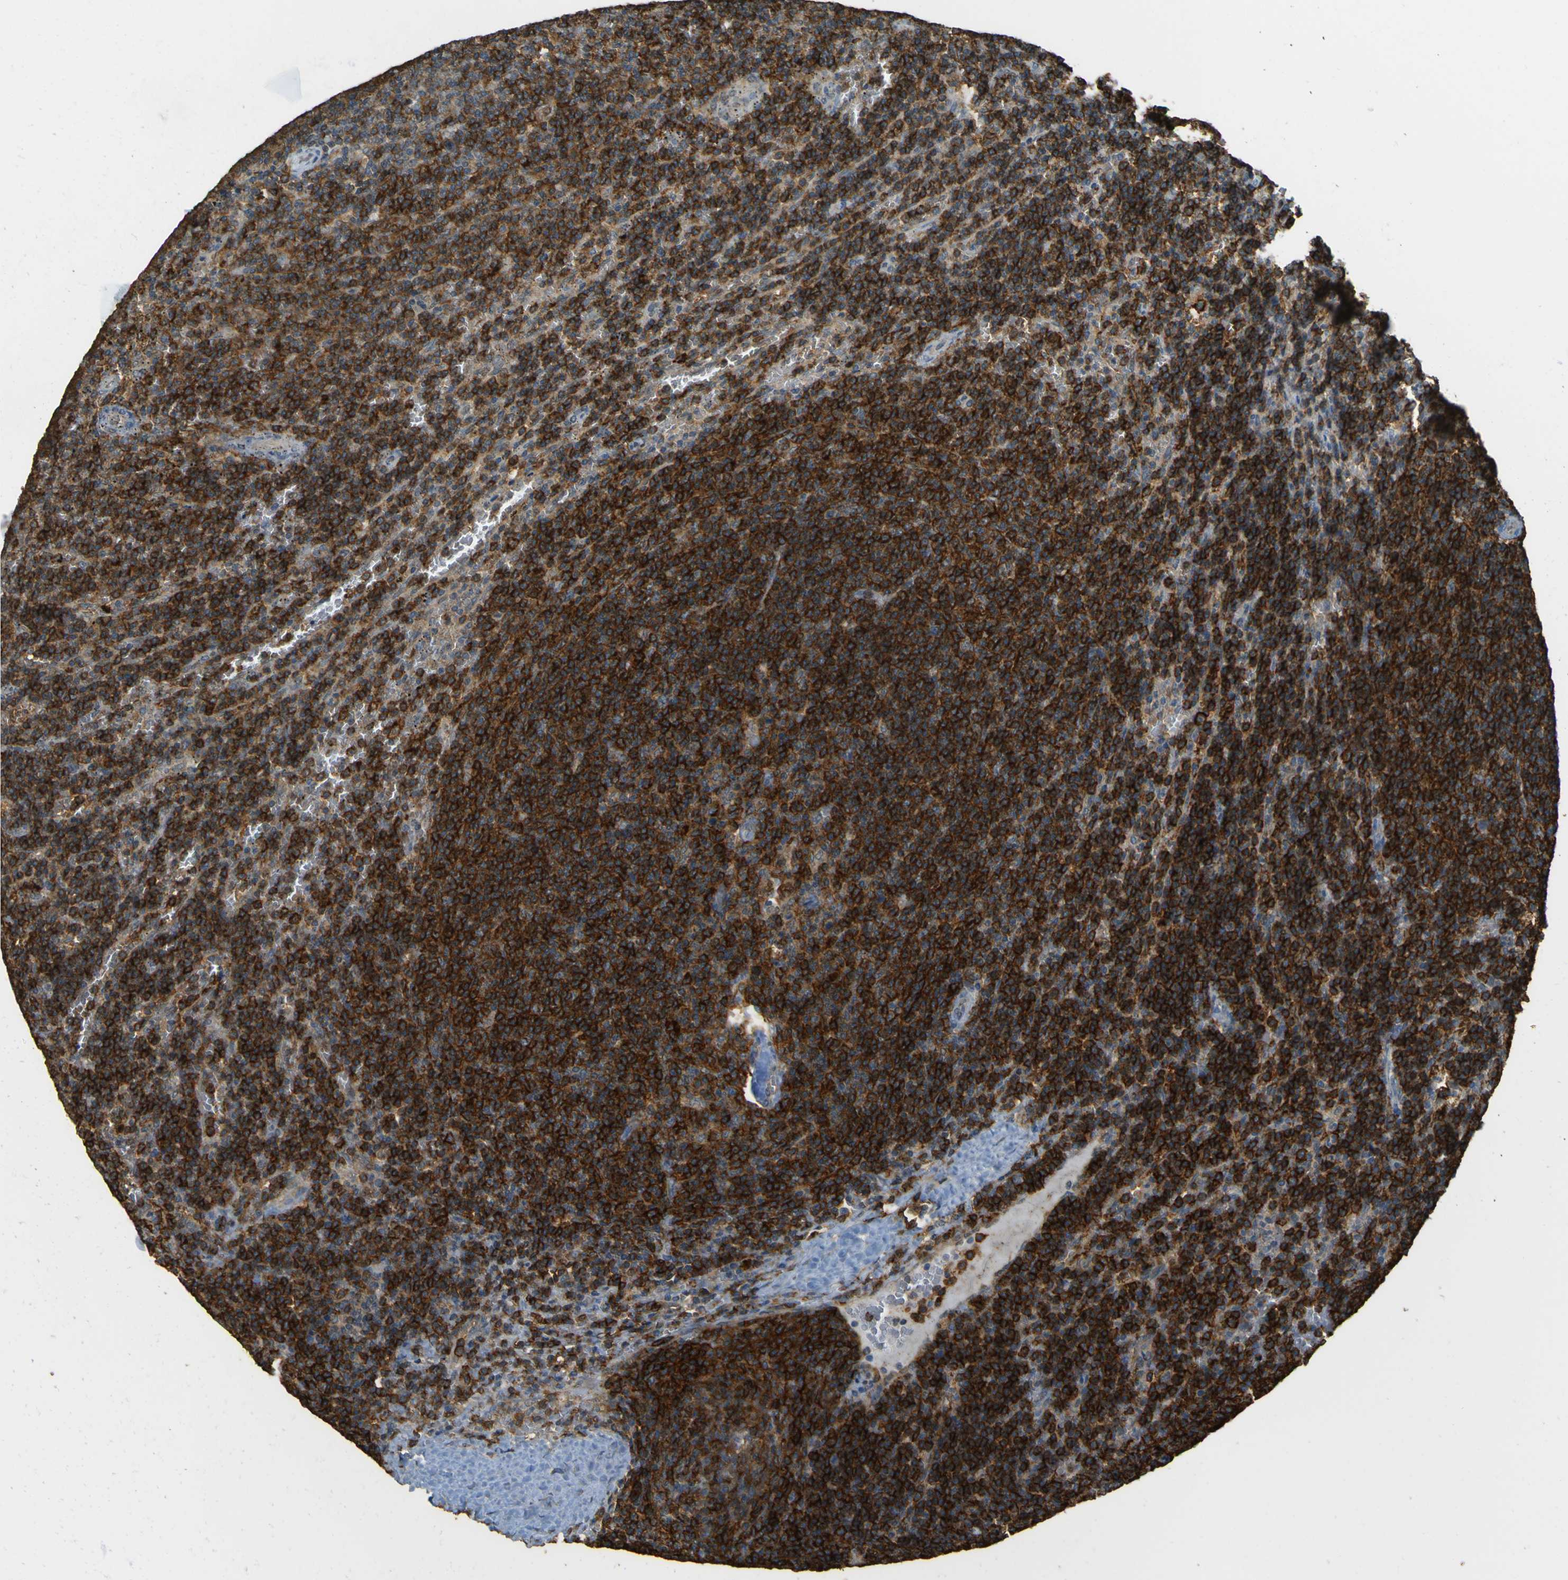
{"staining": {"intensity": "strong", "quantity": ">75%", "location": "cytoplasmic/membranous"}, "tissue": "lymphoma", "cell_type": "Tumor cells", "image_type": "cancer", "snomed": [{"axis": "morphology", "description": "Malignant lymphoma, non-Hodgkin's type, Low grade"}, {"axis": "topography", "description": "Spleen"}], "caption": "A high amount of strong cytoplasmic/membranous staining is identified in about >75% of tumor cells in lymphoma tissue.", "gene": "GOLGA1", "patient": {"sex": "female", "age": 50}}